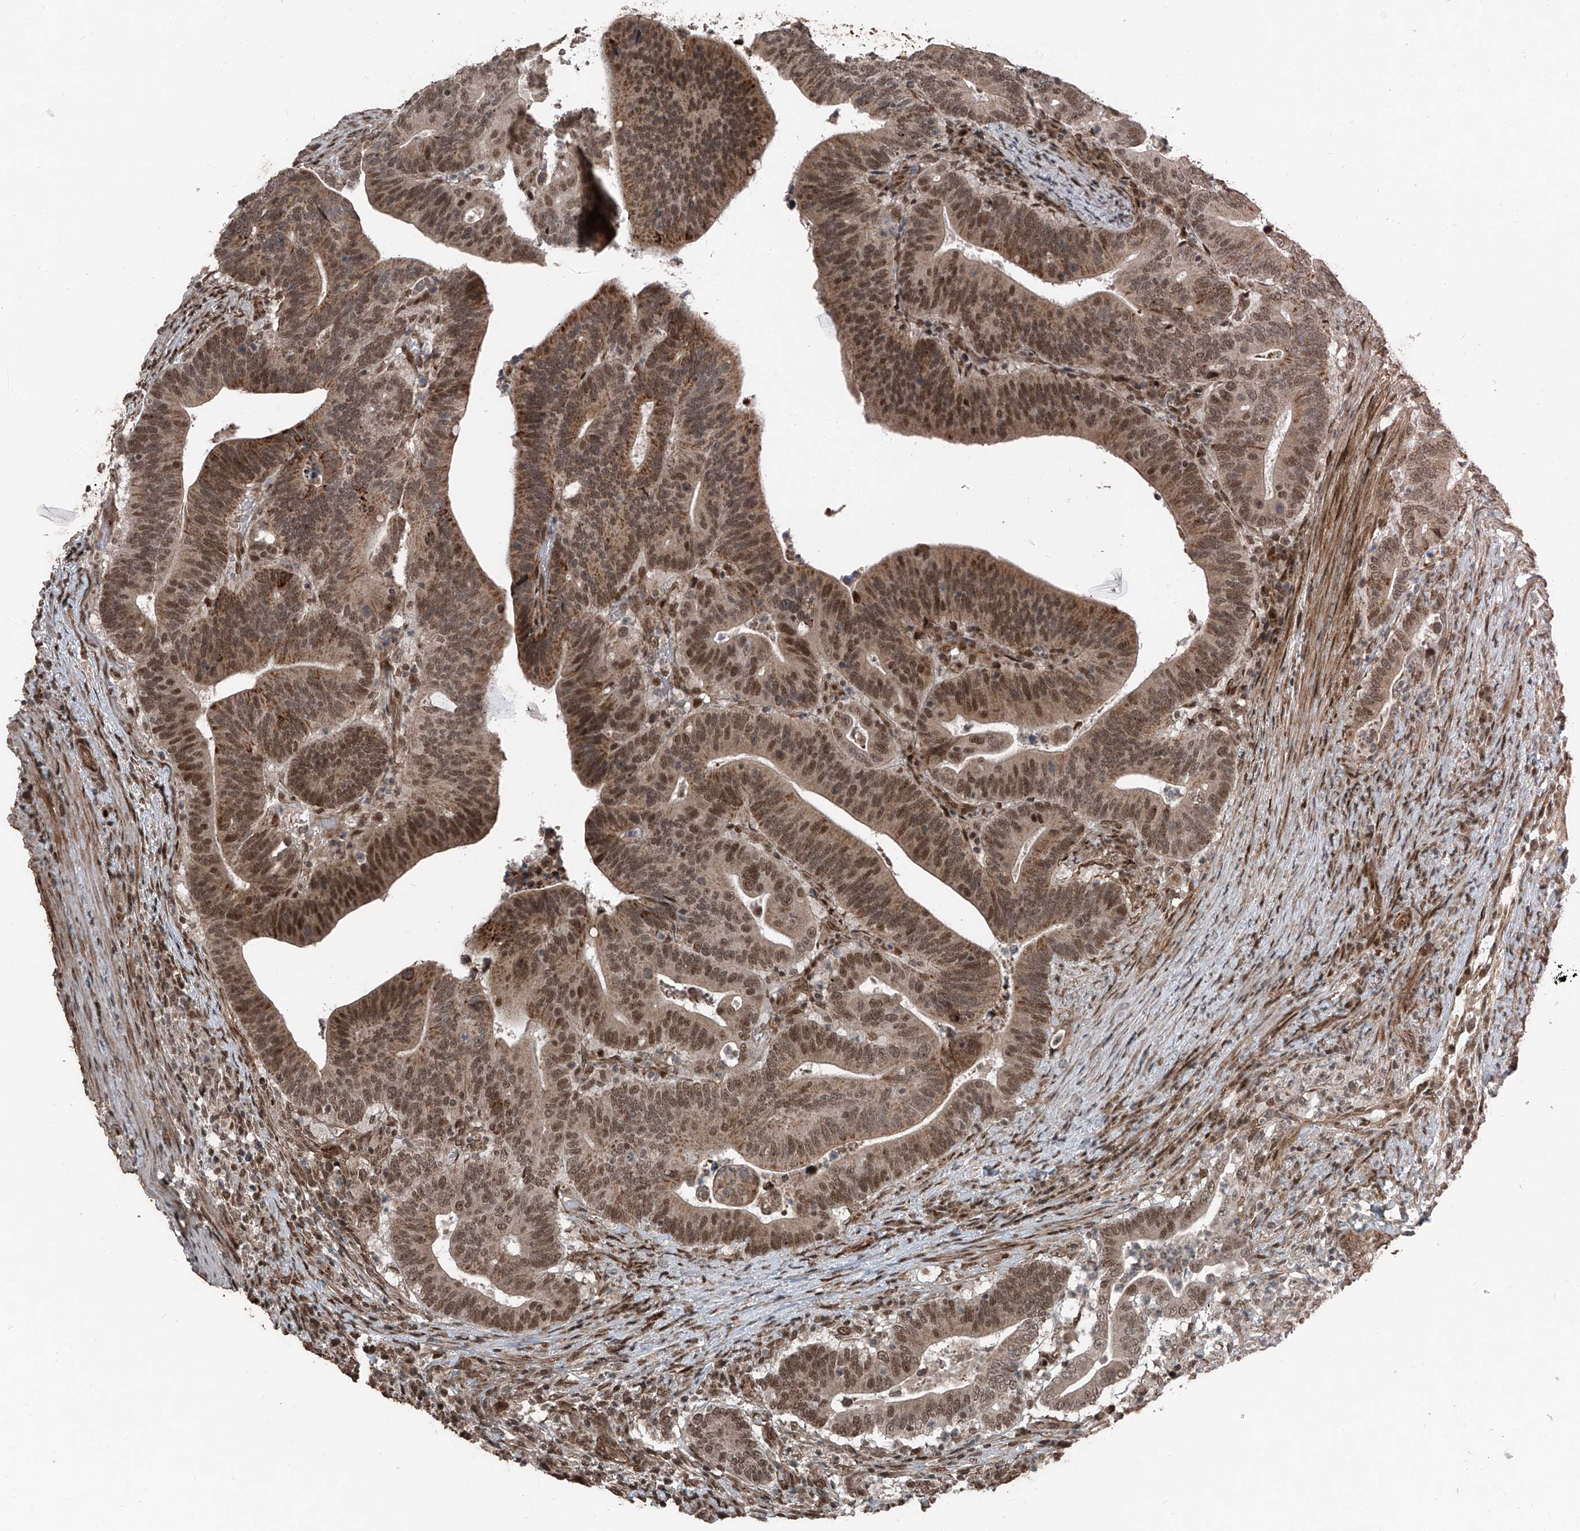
{"staining": {"intensity": "moderate", "quantity": ">75%", "location": "cytoplasmic/membranous,nuclear"}, "tissue": "colorectal cancer", "cell_type": "Tumor cells", "image_type": "cancer", "snomed": [{"axis": "morphology", "description": "Adenocarcinoma, NOS"}, {"axis": "topography", "description": "Colon"}], "caption": "A medium amount of moderate cytoplasmic/membranous and nuclear staining is present in approximately >75% of tumor cells in colorectal adenocarcinoma tissue.", "gene": "ZNF570", "patient": {"sex": "female", "age": 66}}